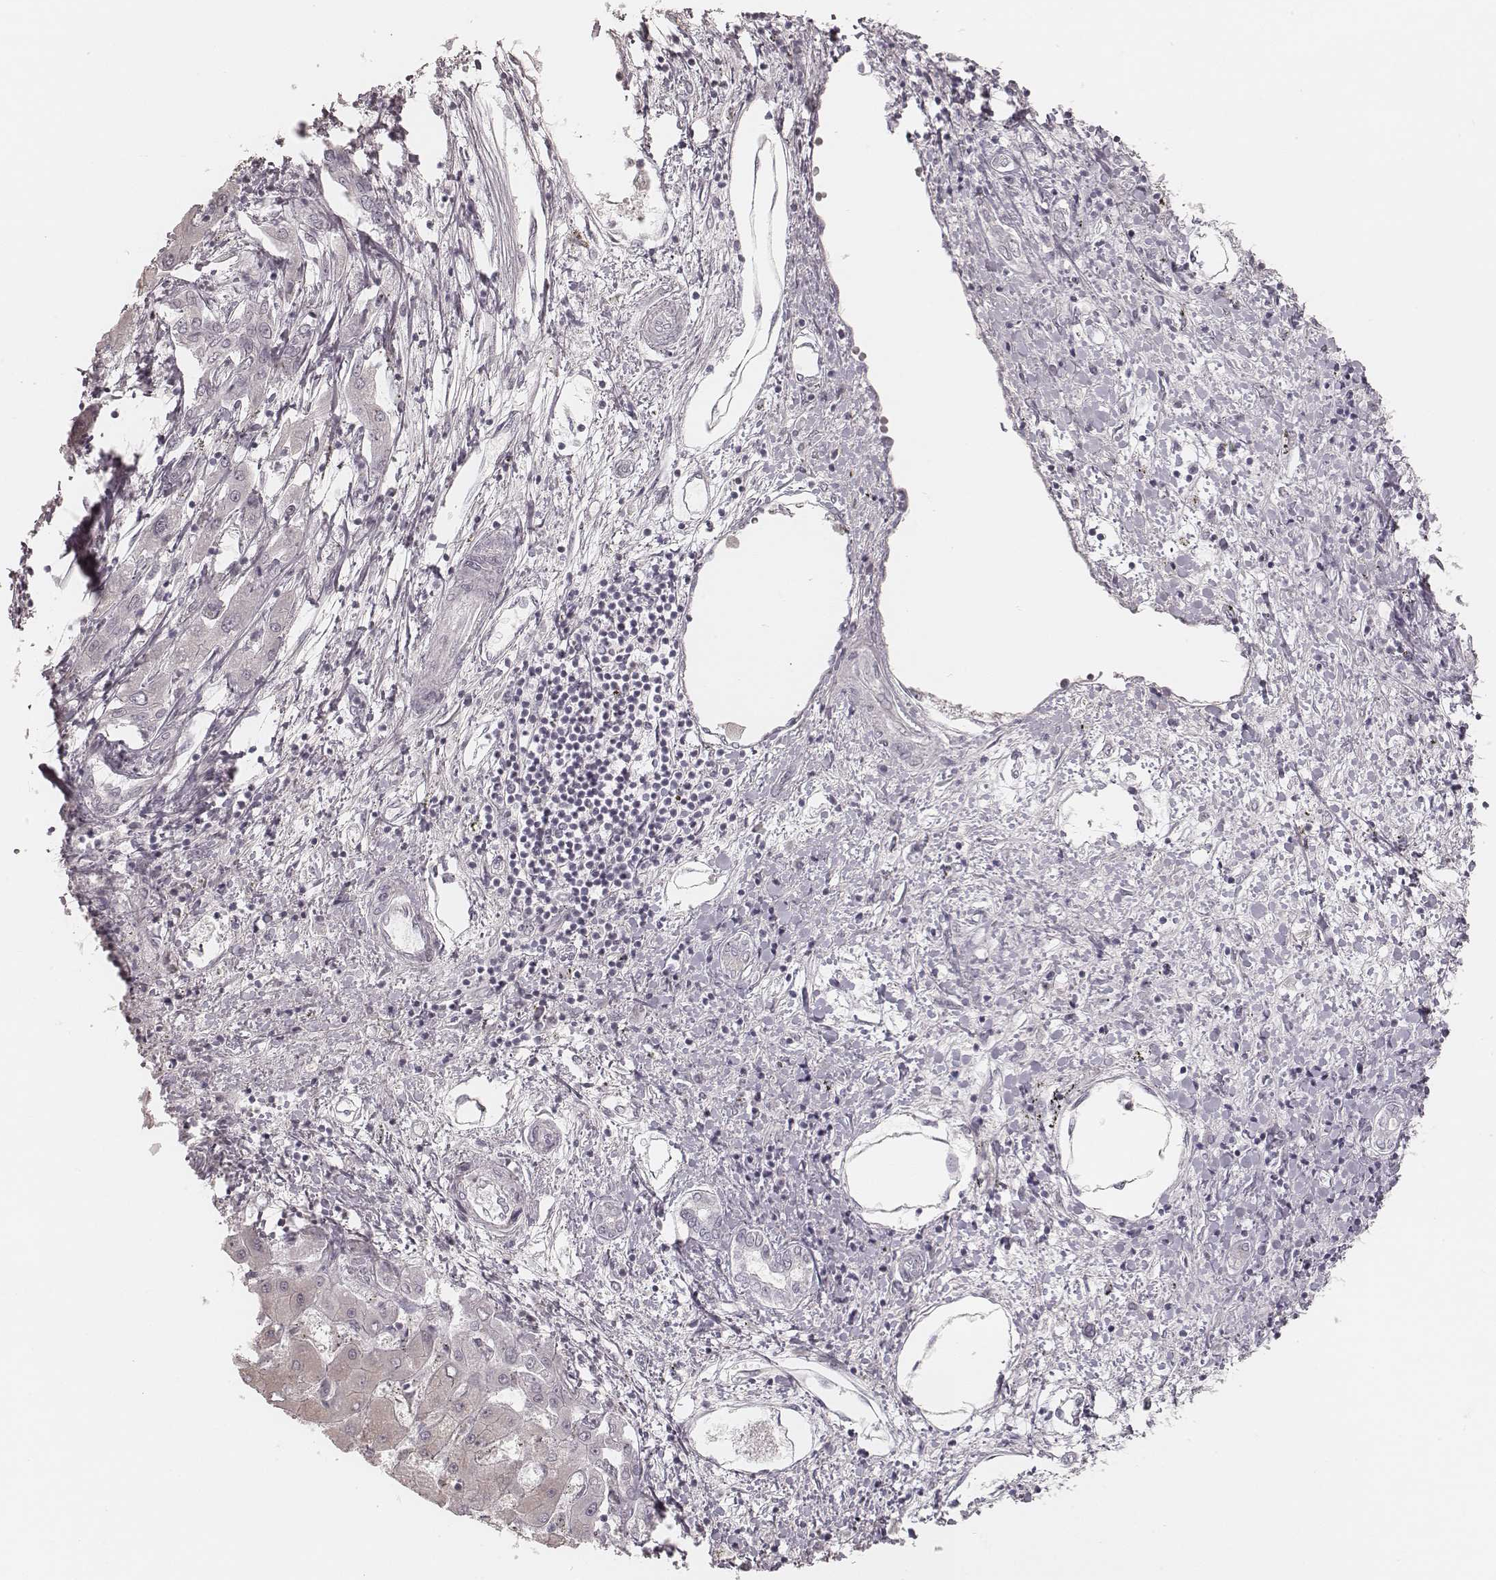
{"staining": {"intensity": "moderate", "quantity": "<25%", "location": "cytoplasmic/membranous"}, "tissue": "liver cancer", "cell_type": "Tumor cells", "image_type": "cancer", "snomed": [{"axis": "morphology", "description": "Carcinoma, Hepatocellular, NOS"}, {"axis": "topography", "description": "Liver"}], "caption": "Human liver hepatocellular carcinoma stained with a brown dye demonstrates moderate cytoplasmic/membranous positive staining in approximately <25% of tumor cells.", "gene": "ACACB", "patient": {"sex": "male", "age": 56}}